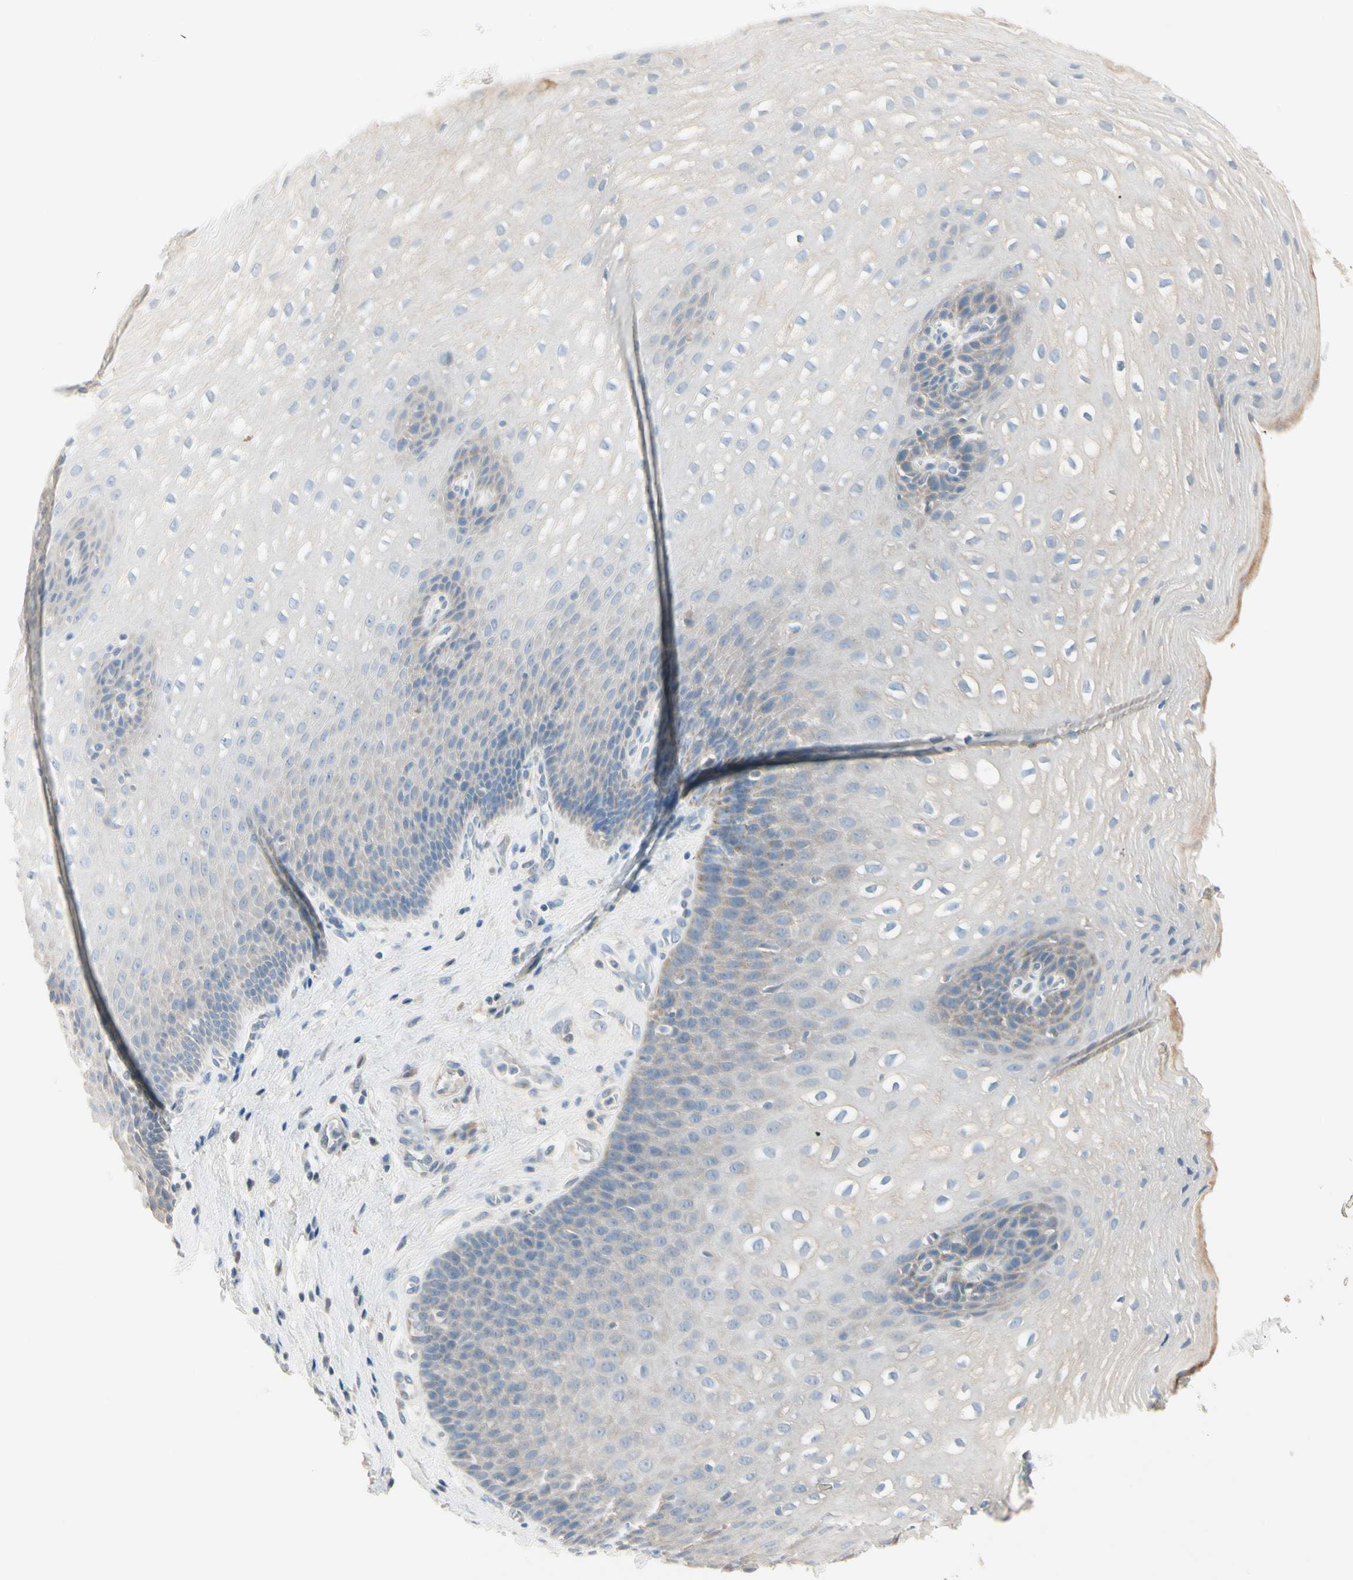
{"staining": {"intensity": "negative", "quantity": "none", "location": "none"}, "tissue": "esophagus", "cell_type": "Squamous epithelial cells", "image_type": "normal", "snomed": [{"axis": "morphology", "description": "Normal tissue, NOS"}, {"axis": "topography", "description": "Esophagus"}], "caption": "Immunohistochemical staining of benign human esophagus shows no significant expression in squamous epithelial cells. (Brightfield microscopy of DAB (3,3'-diaminobenzidine) immunohistochemistry at high magnification).", "gene": "ALDH18A1", "patient": {"sex": "male", "age": 48}}